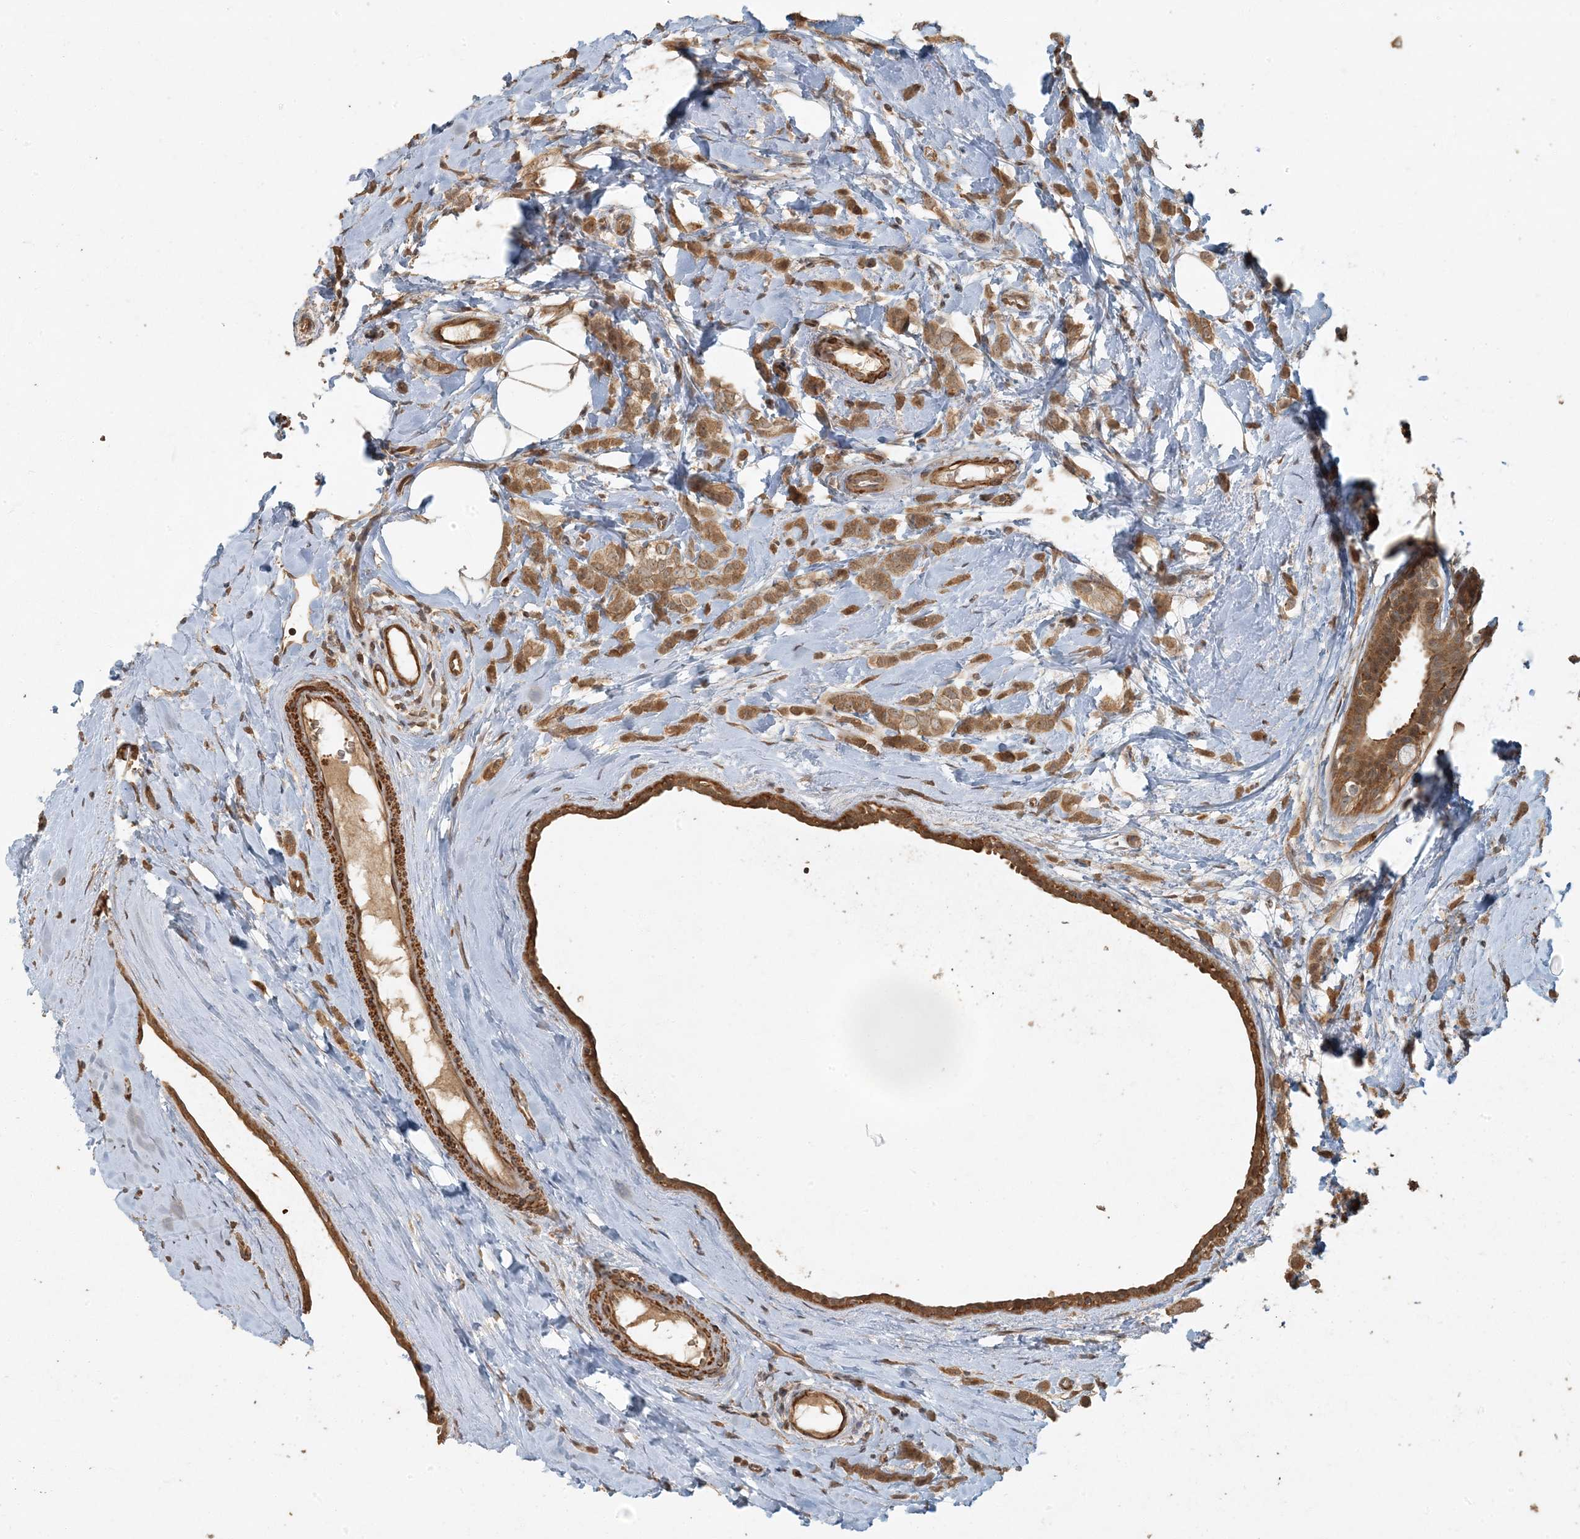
{"staining": {"intensity": "moderate", "quantity": ">75%", "location": "cytoplasmic/membranous"}, "tissue": "breast cancer", "cell_type": "Tumor cells", "image_type": "cancer", "snomed": [{"axis": "morphology", "description": "Lobular carcinoma"}, {"axis": "topography", "description": "Breast"}], "caption": "Protein staining exhibits moderate cytoplasmic/membranous expression in about >75% of tumor cells in lobular carcinoma (breast). The protein of interest is shown in brown color, while the nuclei are stained blue.", "gene": "AK9", "patient": {"sex": "female", "age": 47}}